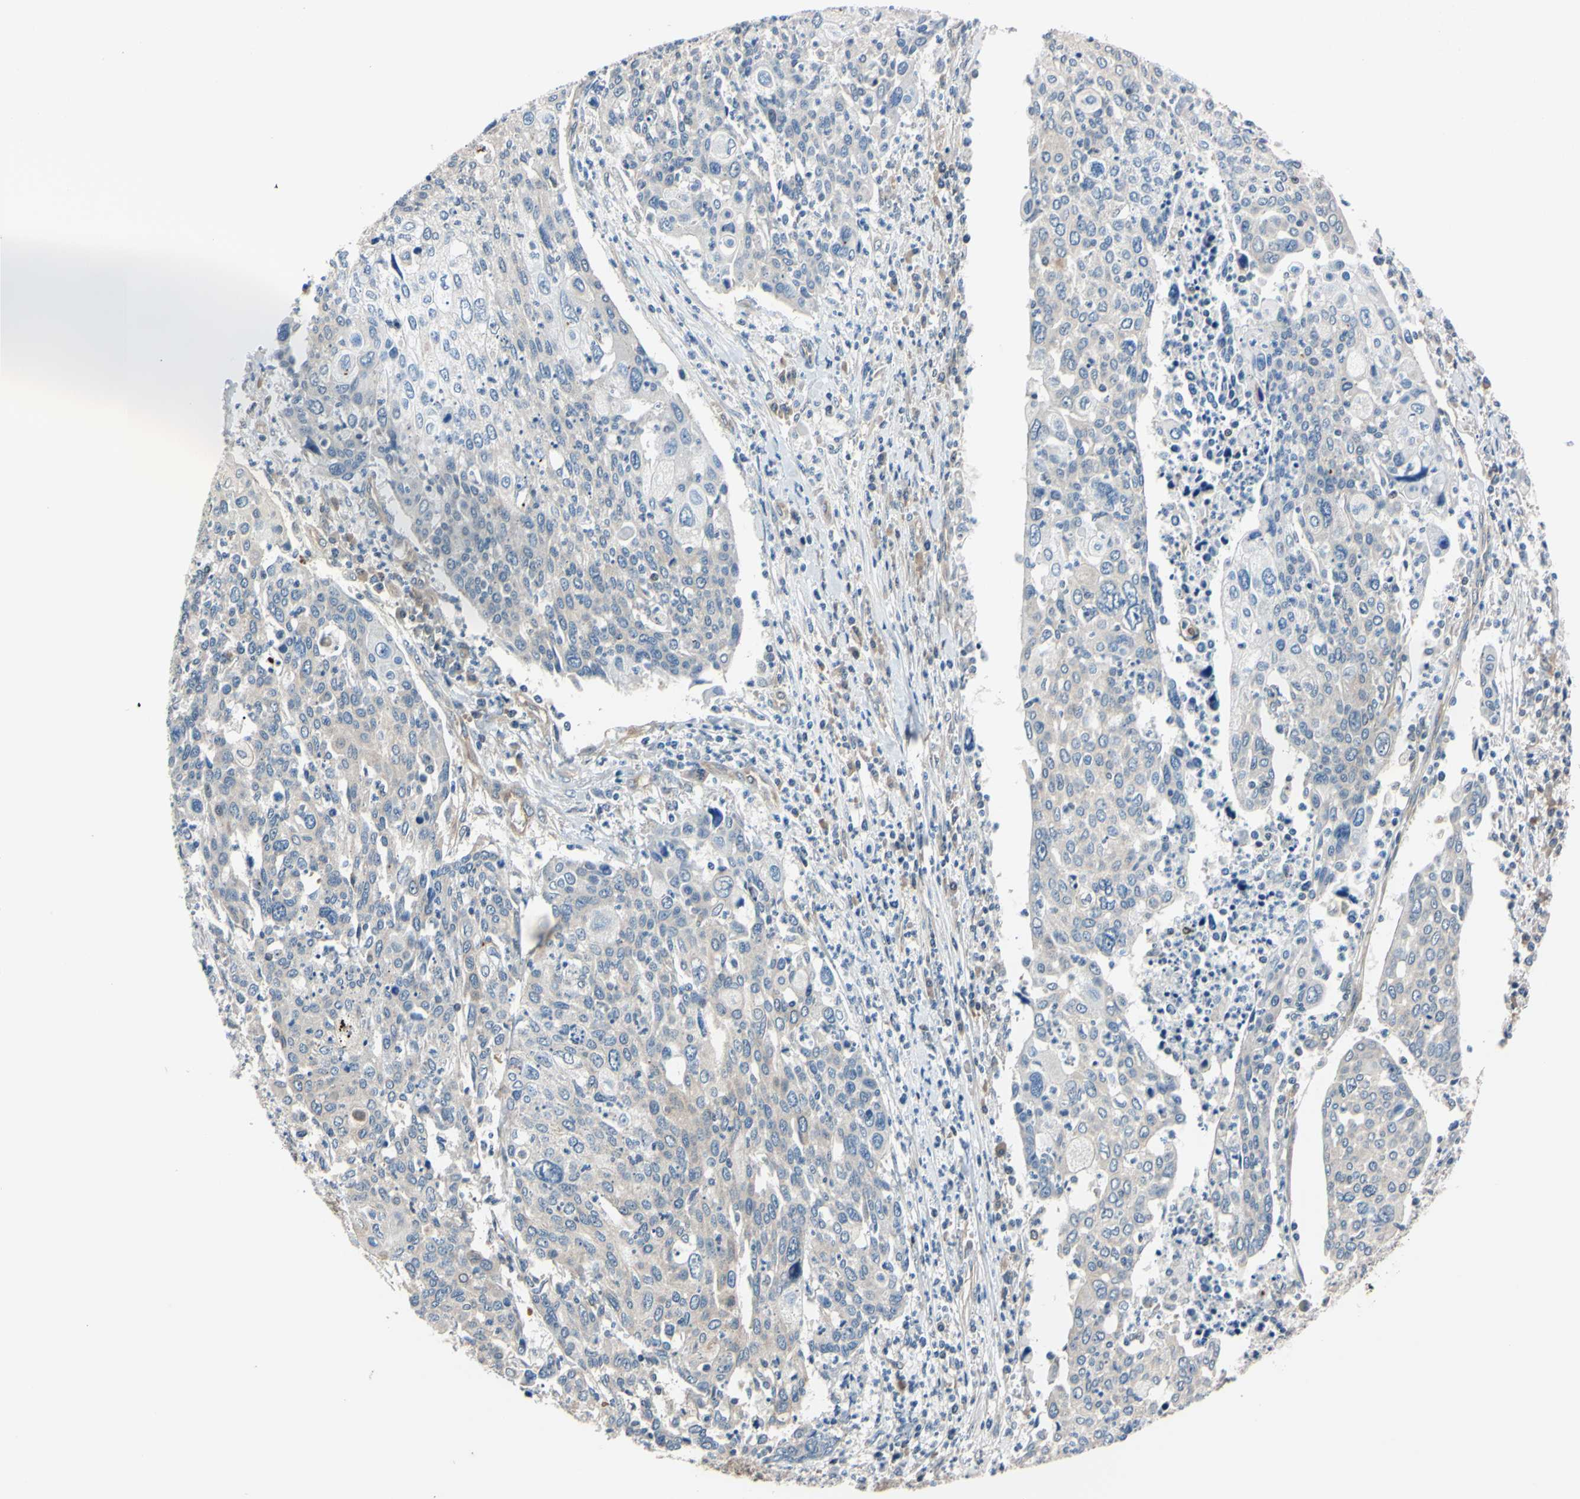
{"staining": {"intensity": "negative", "quantity": "none", "location": "none"}, "tissue": "cervical cancer", "cell_type": "Tumor cells", "image_type": "cancer", "snomed": [{"axis": "morphology", "description": "Squamous cell carcinoma, NOS"}, {"axis": "topography", "description": "Cervix"}], "caption": "Tumor cells are negative for protein expression in human cervical cancer (squamous cell carcinoma).", "gene": "RARS1", "patient": {"sex": "female", "age": 40}}